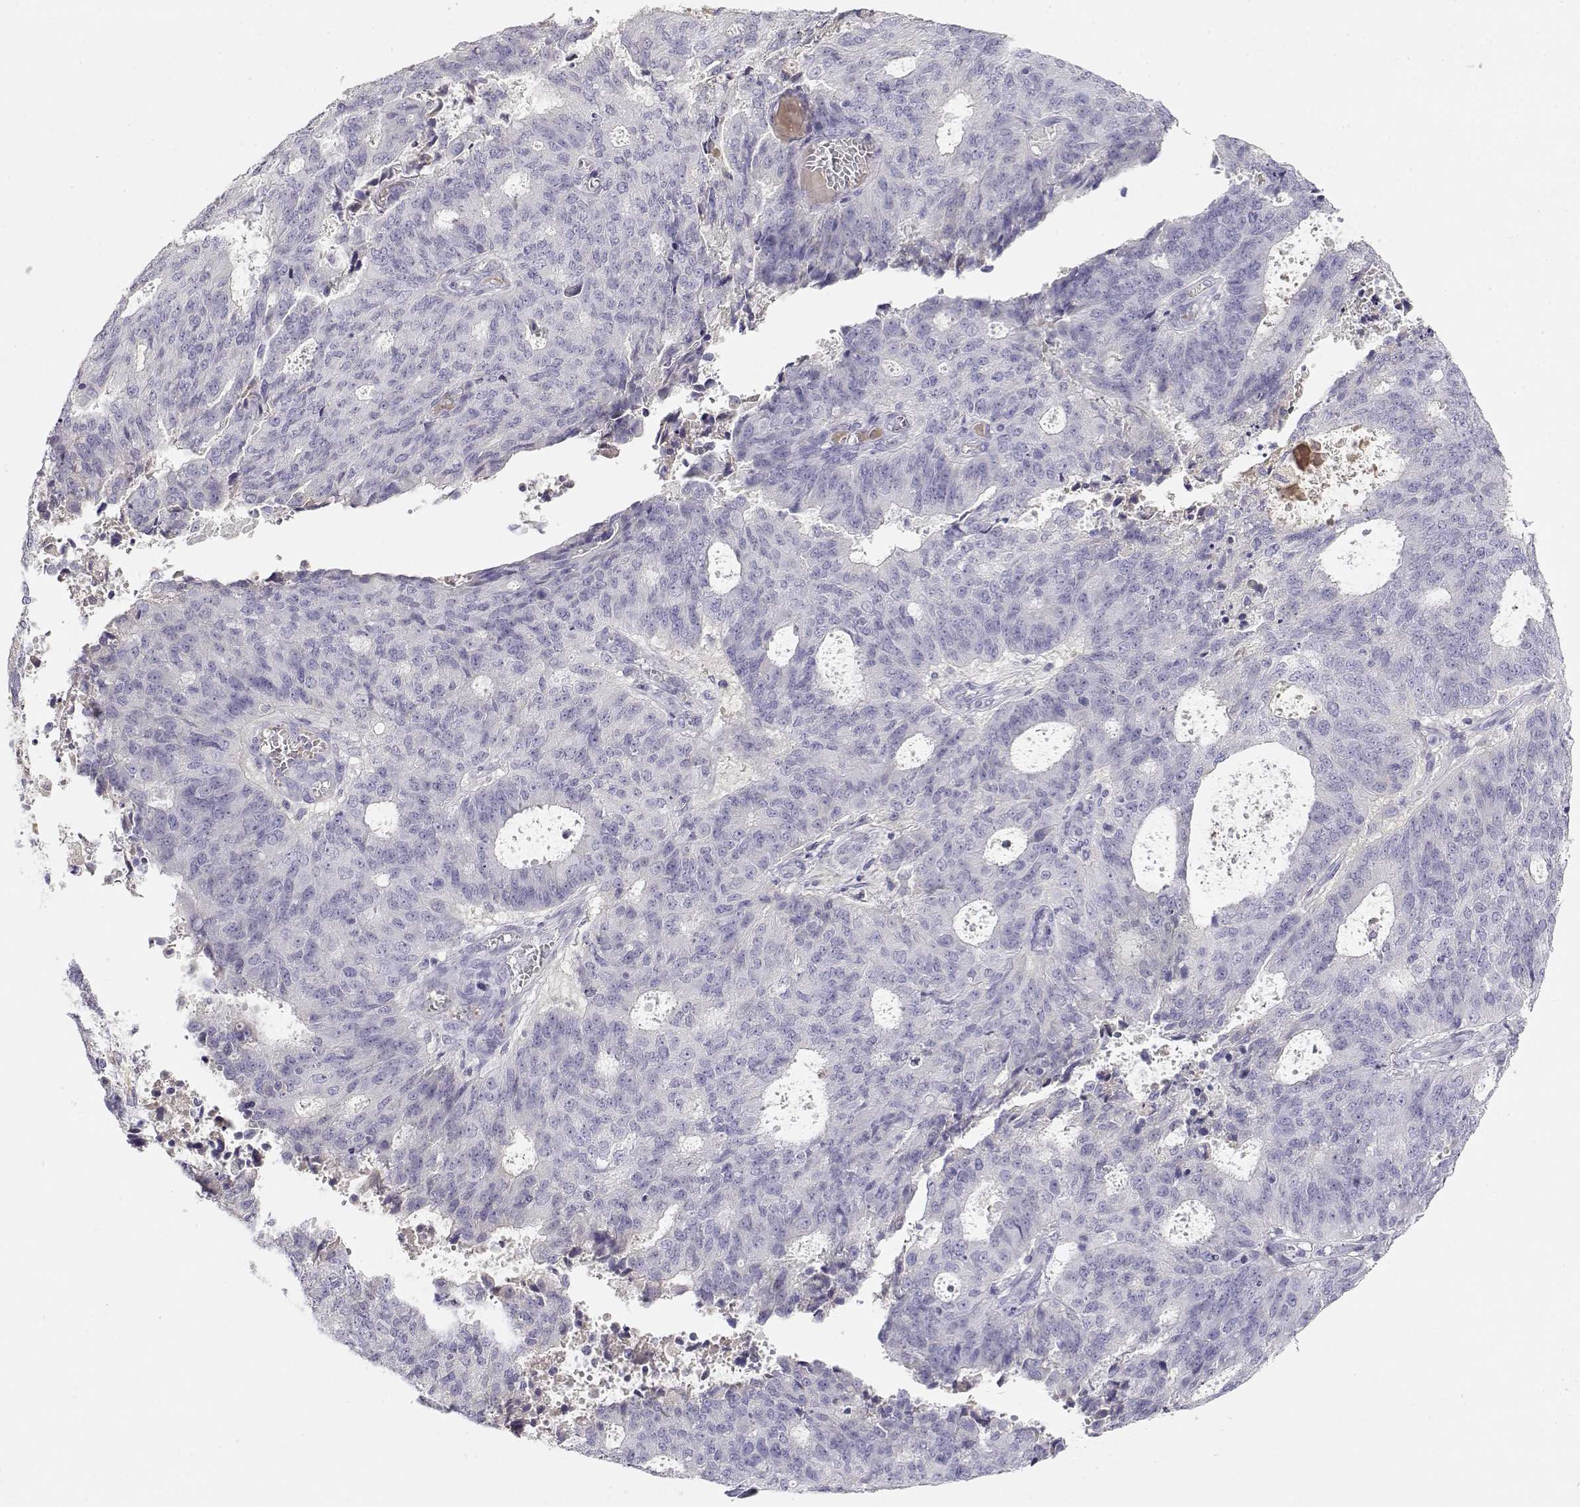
{"staining": {"intensity": "negative", "quantity": "none", "location": "none"}, "tissue": "endometrial cancer", "cell_type": "Tumor cells", "image_type": "cancer", "snomed": [{"axis": "morphology", "description": "Adenocarcinoma, NOS"}, {"axis": "topography", "description": "Endometrium"}], "caption": "Tumor cells show no significant expression in adenocarcinoma (endometrial).", "gene": "GPR174", "patient": {"sex": "female", "age": 82}}